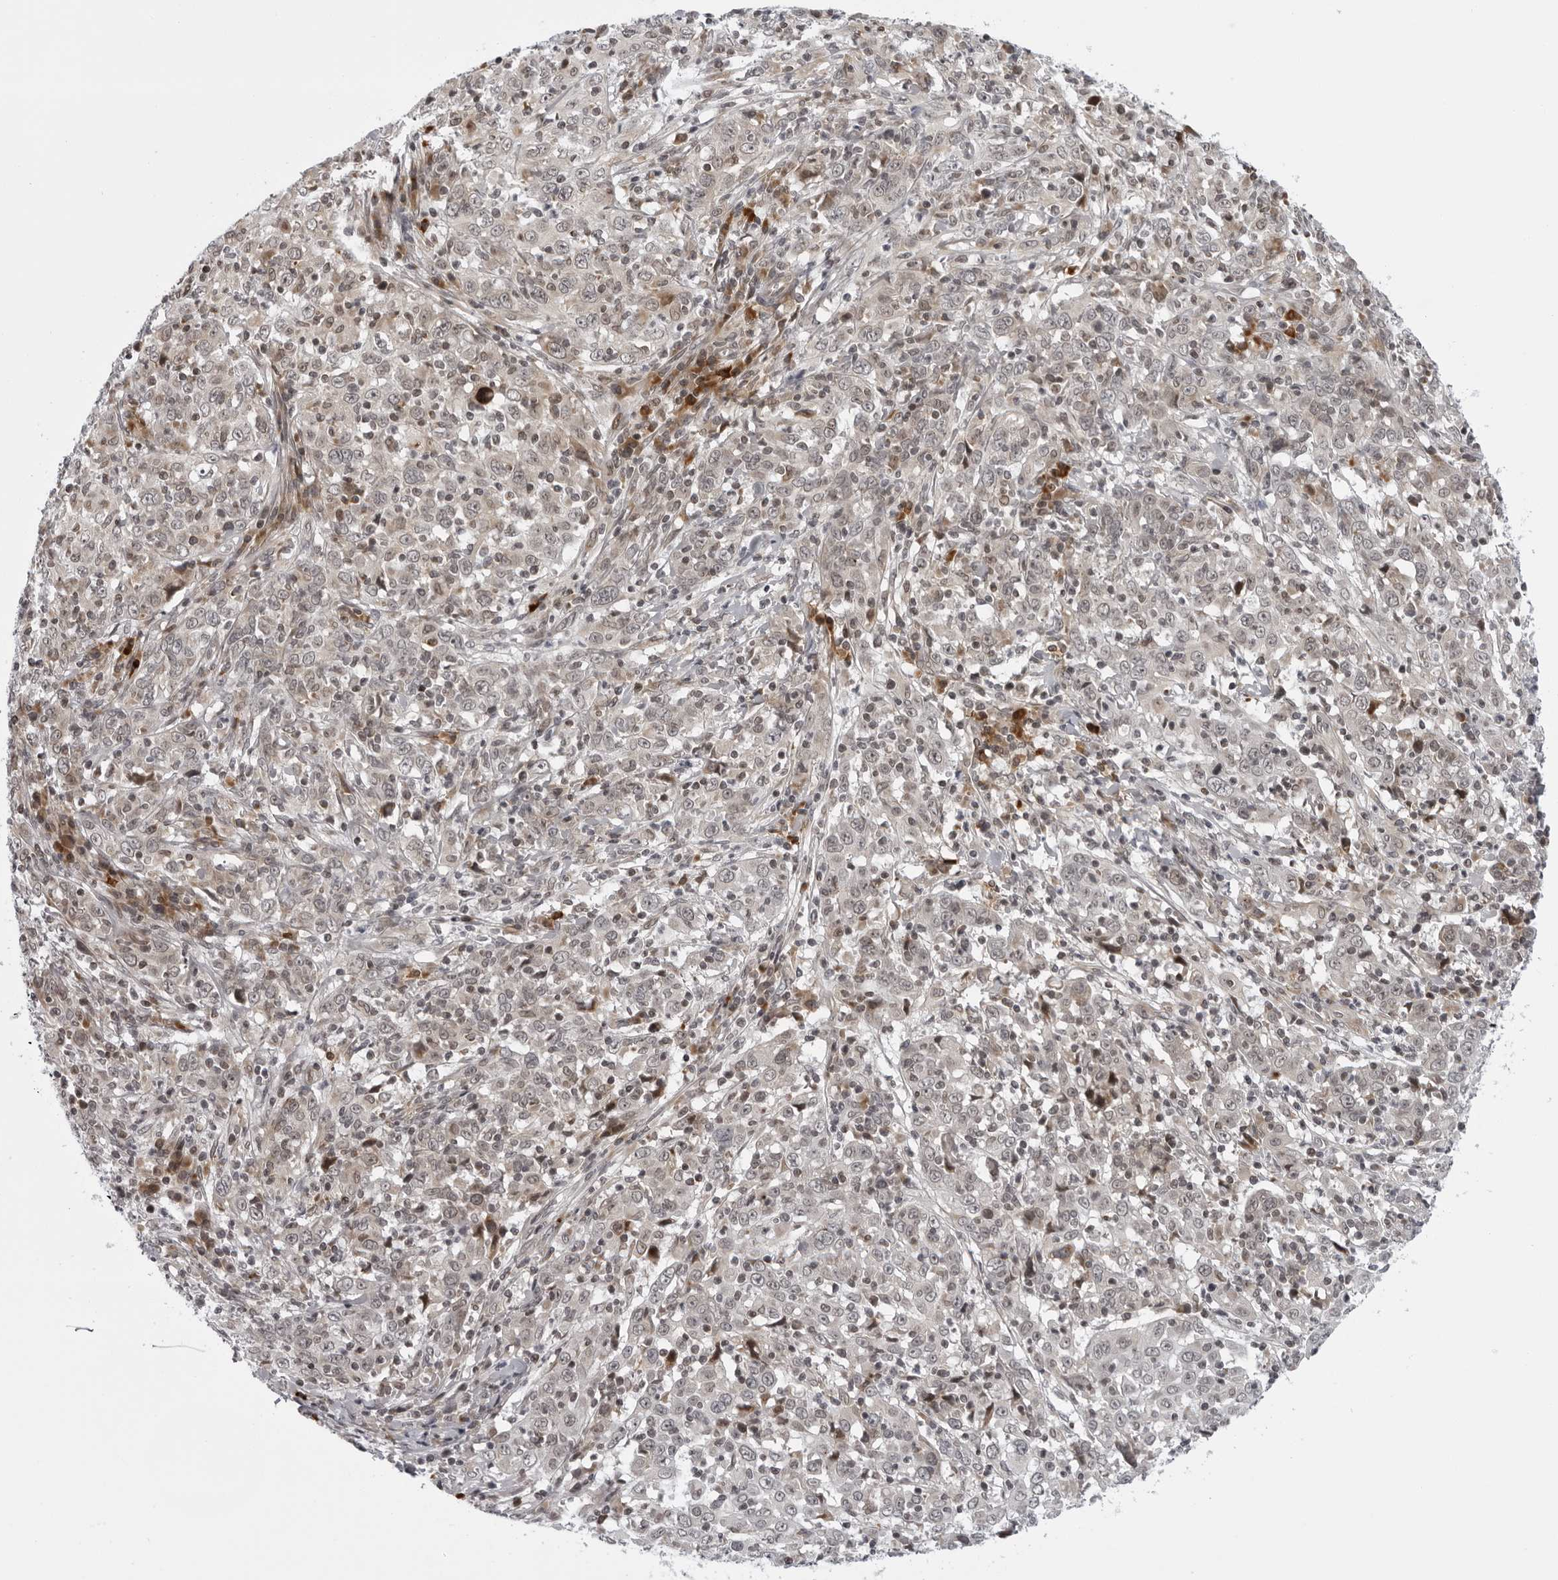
{"staining": {"intensity": "negative", "quantity": "none", "location": "none"}, "tissue": "cervical cancer", "cell_type": "Tumor cells", "image_type": "cancer", "snomed": [{"axis": "morphology", "description": "Squamous cell carcinoma, NOS"}, {"axis": "topography", "description": "Cervix"}], "caption": "Human cervical cancer stained for a protein using immunohistochemistry (IHC) shows no staining in tumor cells.", "gene": "GCSAML", "patient": {"sex": "female", "age": 46}}